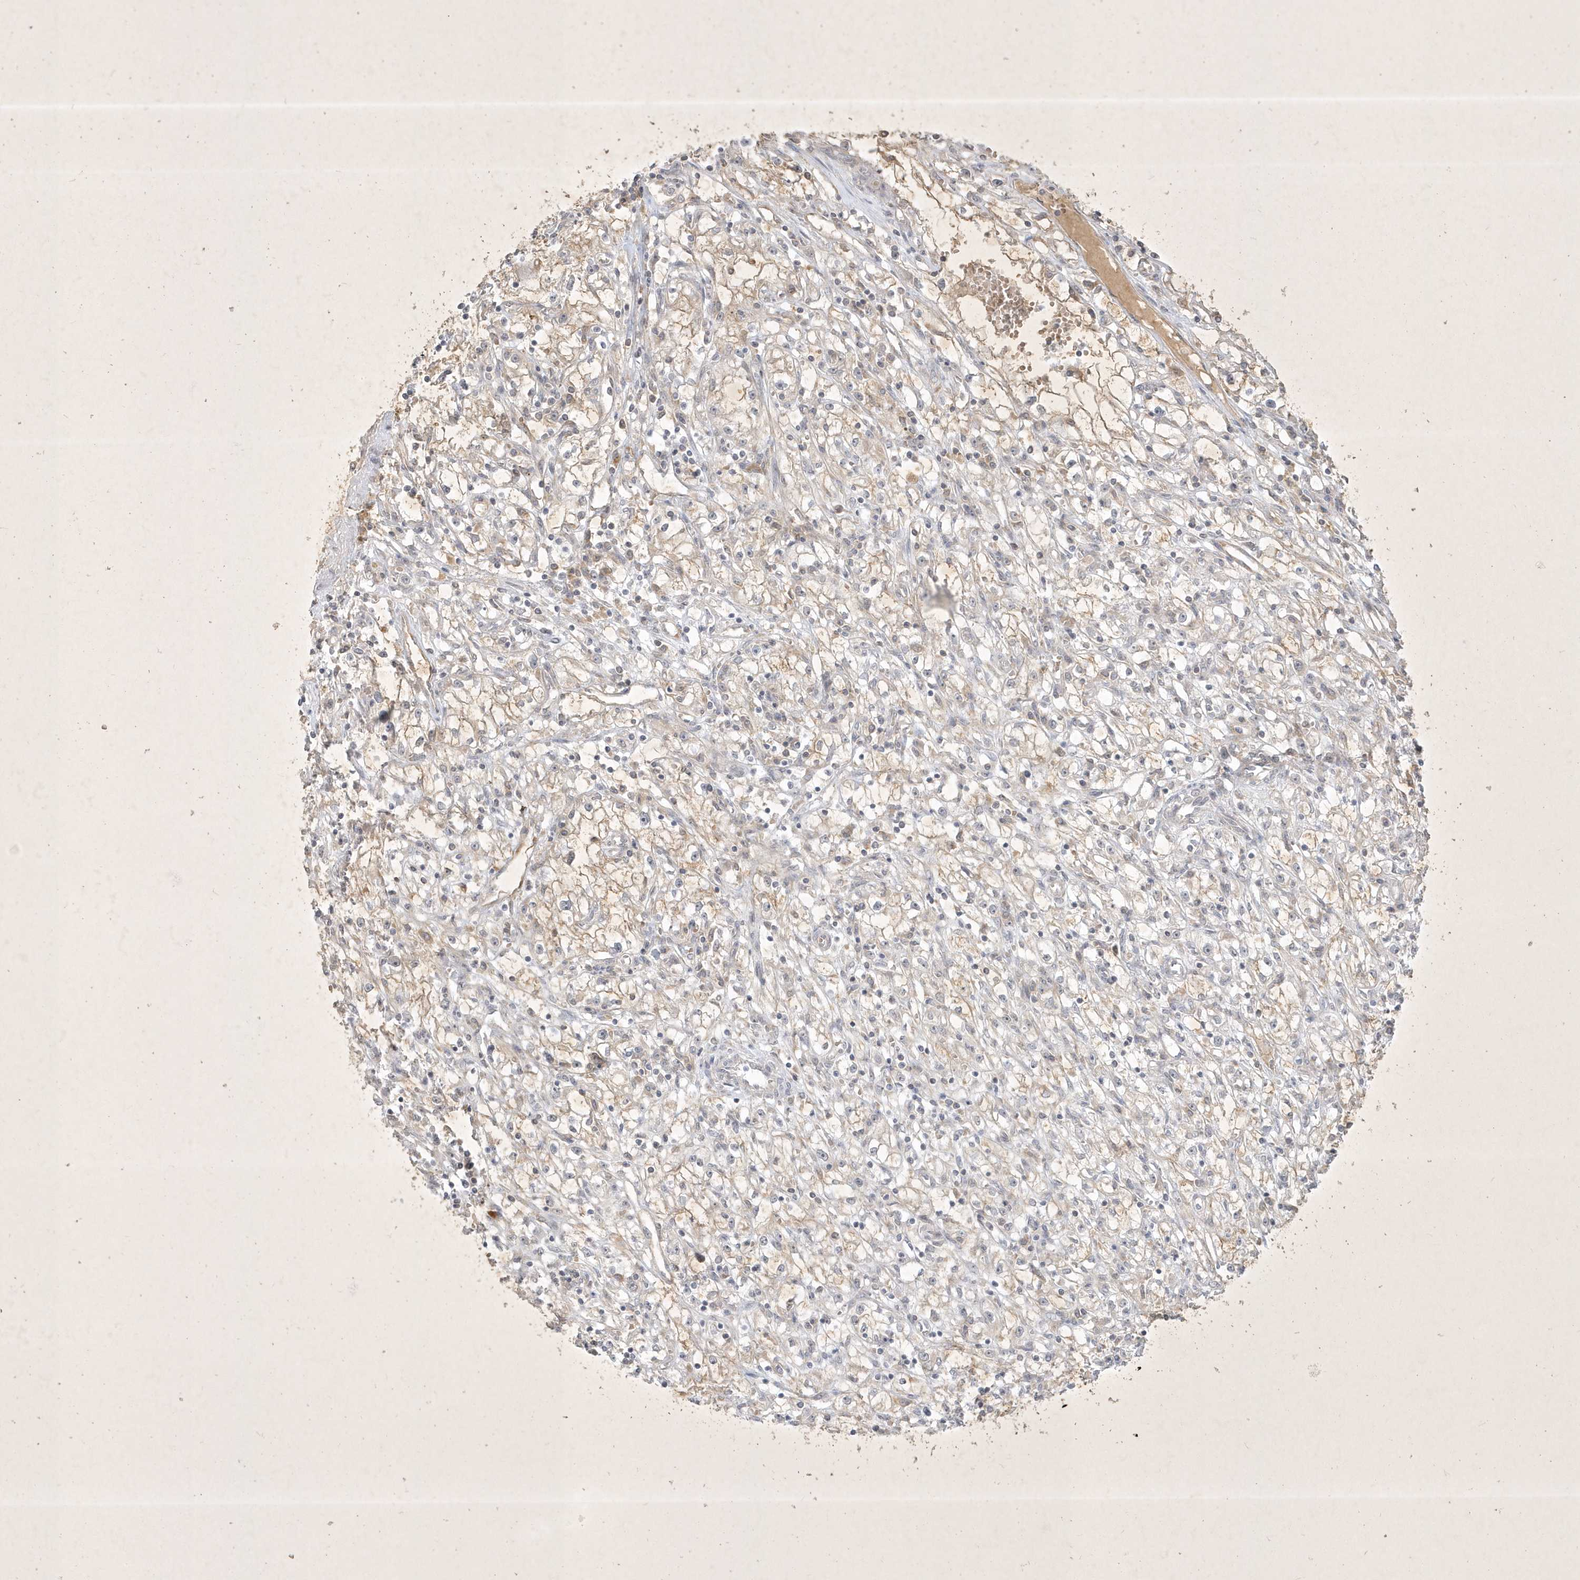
{"staining": {"intensity": "weak", "quantity": "25%-75%", "location": "cytoplasmic/membranous"}, "tissue": "renal cancer", "cell_type": "Tumor cells", "image_type": "cancer", "snomed": [{"axis": "morphology", "description": "Adenocarcinoma, NOS"}, {"axis": "topography", "description": "Kidney"}], "caption": "Human renal cancer stained with a protein marker shows weak staining in tumor cells.", "gene": "BOD1", "patient": {"sex": "male", "age": 56}}